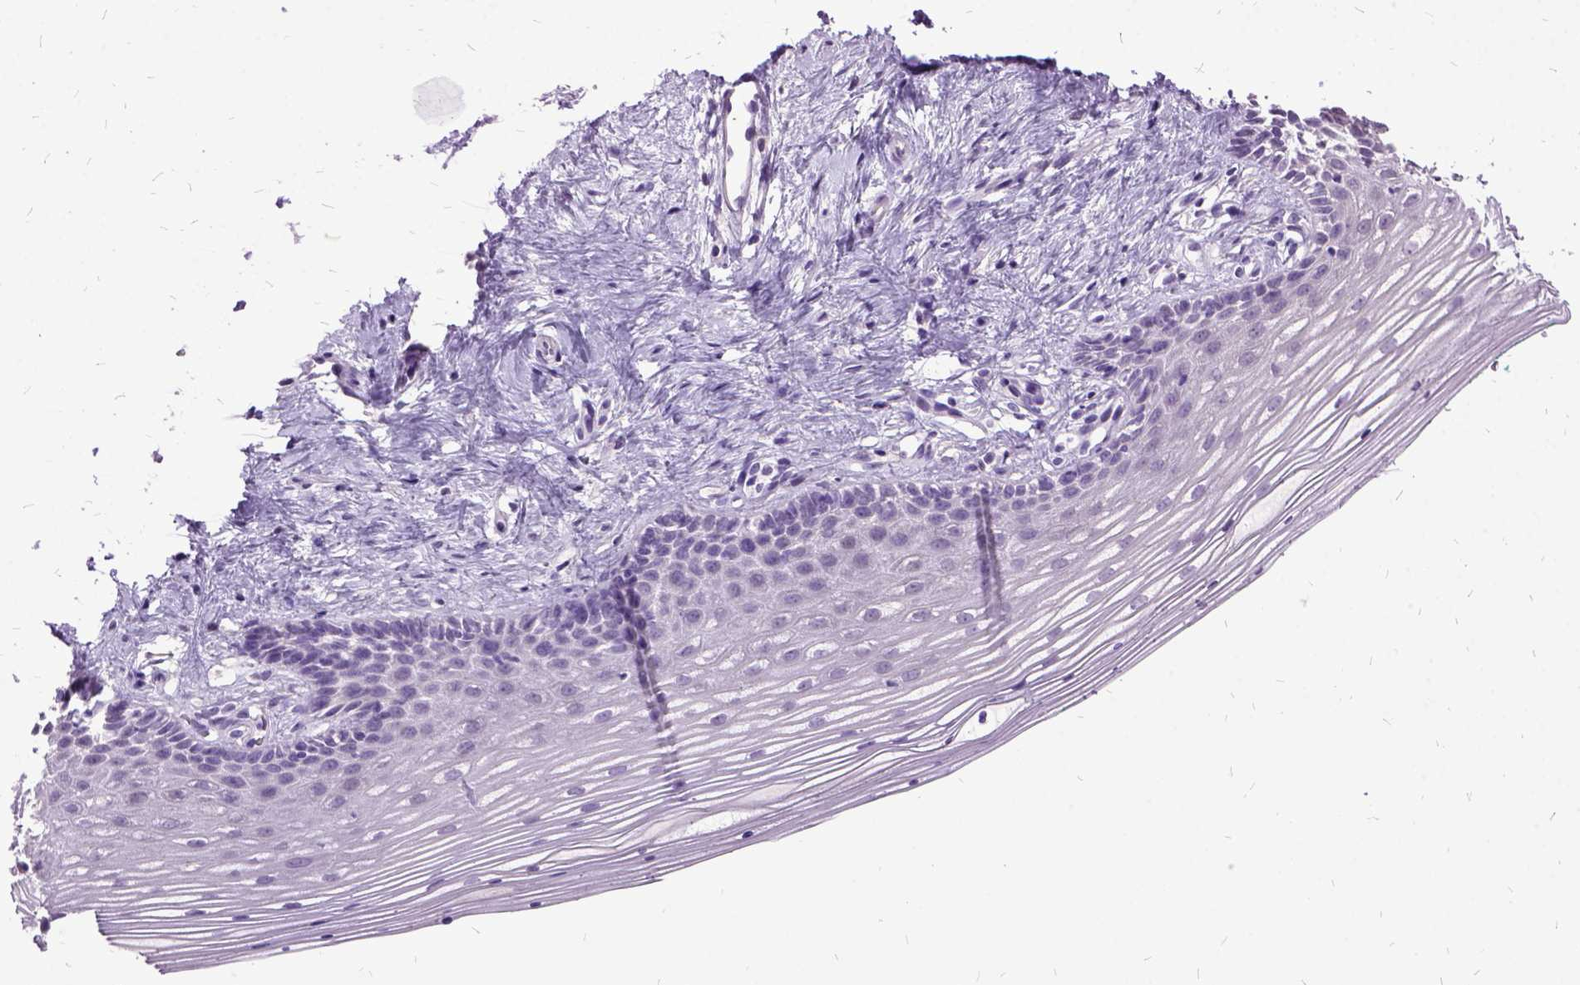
{"staining": {"intensity": "negative", "quantity": "none", "location": "none"}, "tissue": "vagina", "cell_type": "Squamous epithelial cells", "image_type": "normal", "snomed": [{"axis": "morphology", "description": "Normal tissue, NOS"}, {"axis": "topography", "description": "Vagina"}], "caption": "The immunohistochemistry (IHC) histopathology image has no significant positivity in squamous epithelial cells of vagina. Brightfield microscopy of immunohistochemistry stained with DAB (brown) and hematoxylin (blue), captured at high magnification.", "gene": "MME", "patient": {"sex": "female", "age": 42}}